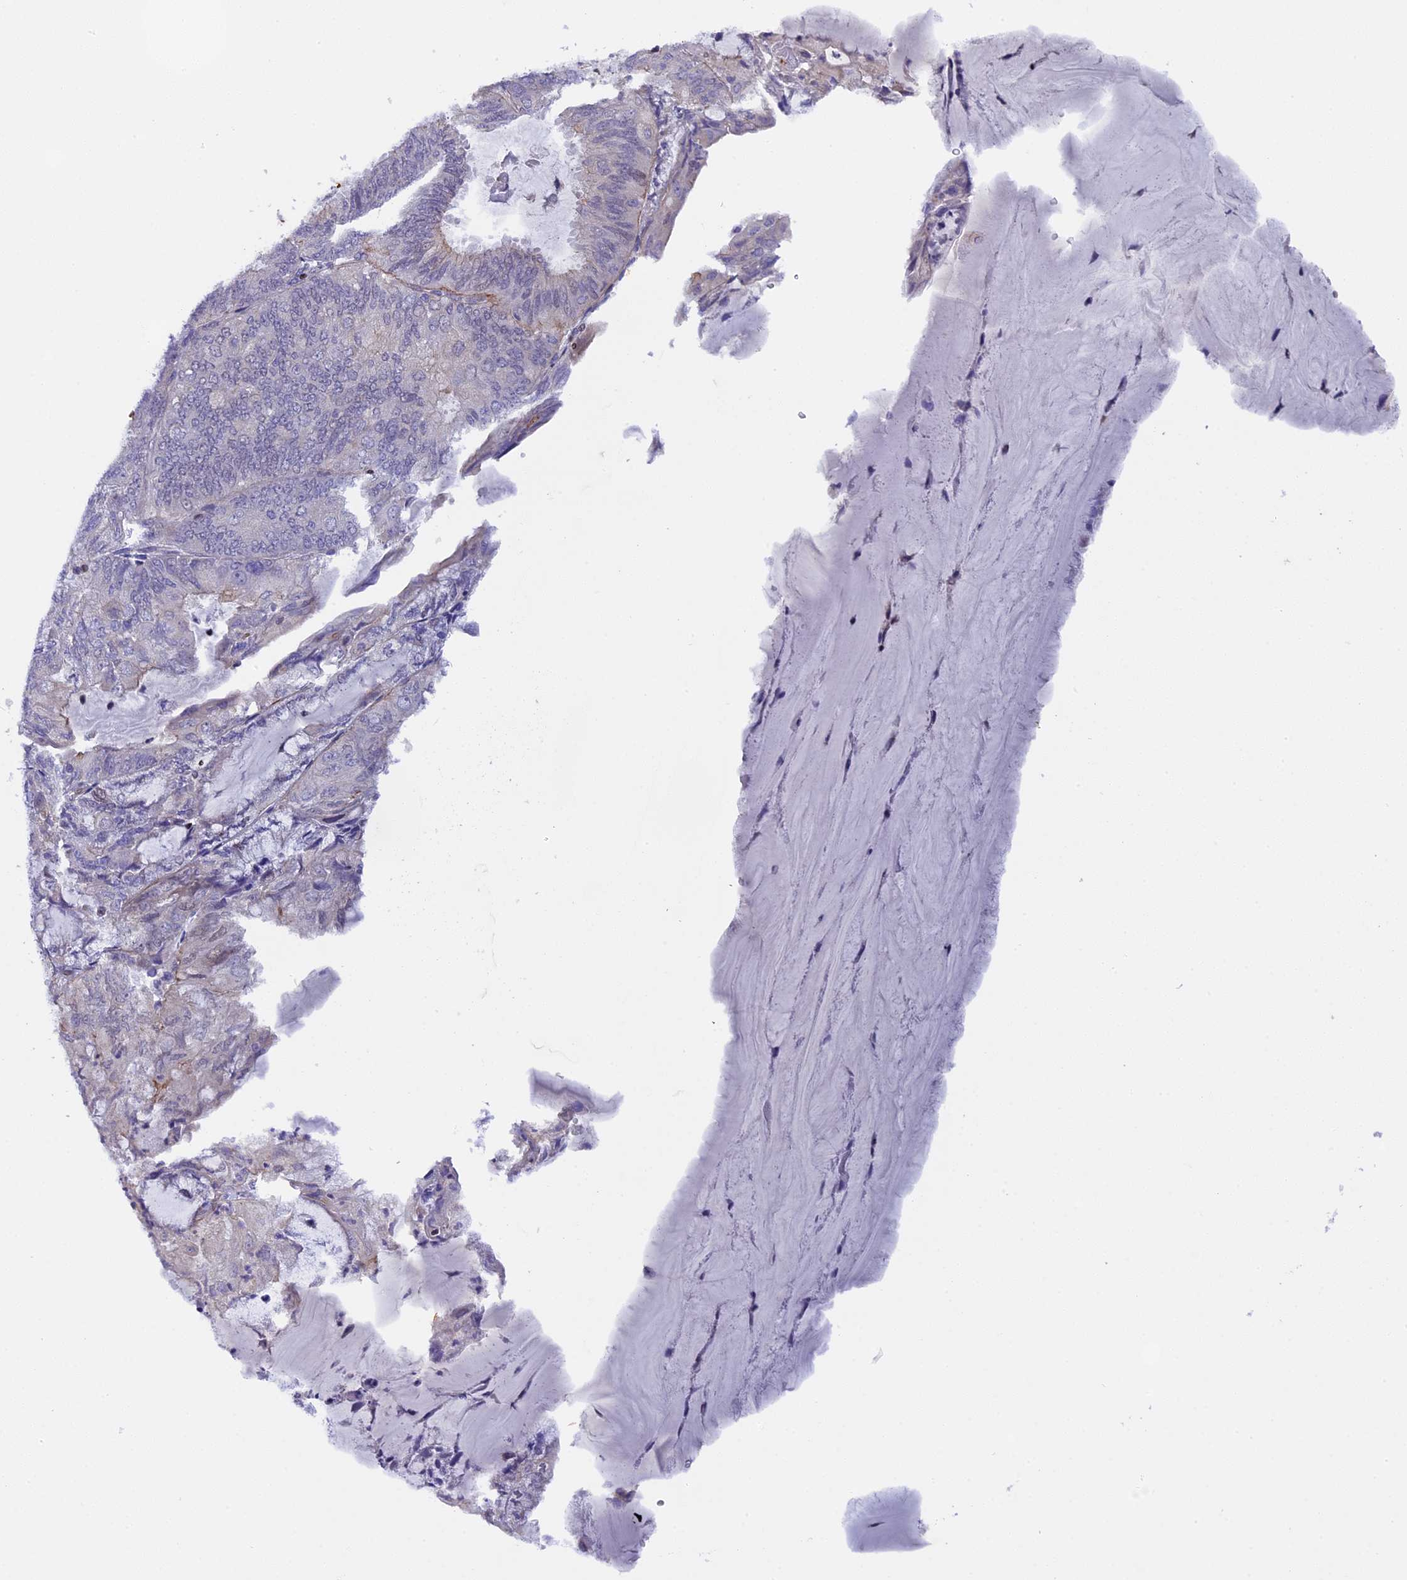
{"staining": {"intensity": "weak", "quantity": "<25%", "location": "nuclear"}, "tissue": "endometrial cancer", "cell_type": "Tumor cells", "image_type": "cancer", "snomed": [{"axis": "morphology", "description": "Adenocarcinoma, NOS"}, {"axis": "topography", "description": "Endometrium"}], "caption": "Human endometrial cancer stained for a protein using immunohistochemistry (IHC) exhibits no staining in tumor cells.", "gene": "SP4", "patient": {"sex": "female", "age": 81}}